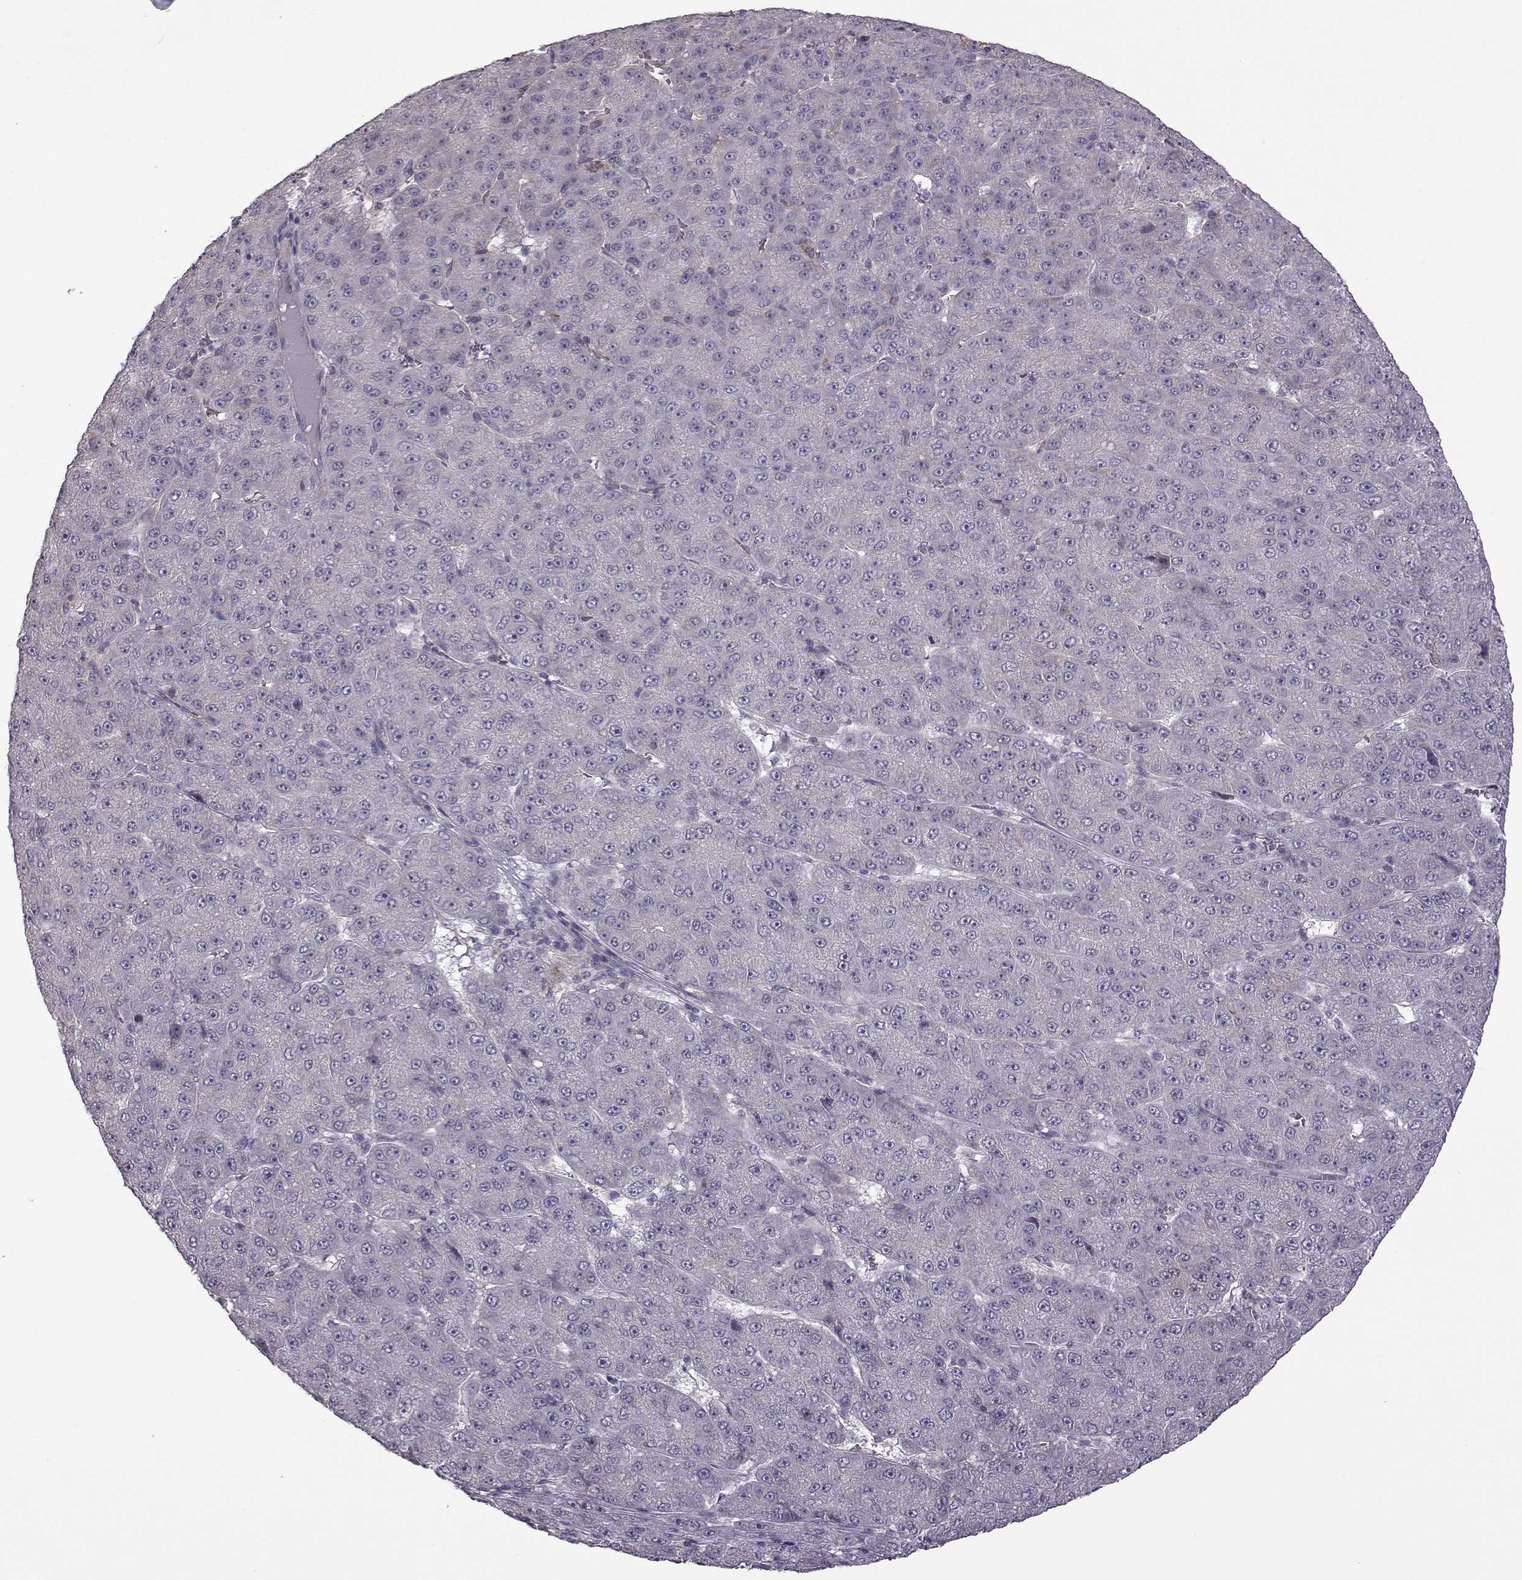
{"staining": {"intensity": "negative", "quantity": "none", "location": "none"}, "tissue": "liver cancer", "cell_type": "Tumor cells", "image_type": "cancer", "snomed": [{"axis": "morphology", "description": "Carcinoma, Hepatocellular, NOS"}, {"axis": "topography", "description": "Liver"}], "caption": "DAB (3,3'-diaminobenzidine) immunohistochemical staining of liver cancer demonstrates no significant staining in tumor cells.", "gene": "B3GNT6", "patient": {"sex": "male", "age": 67}}